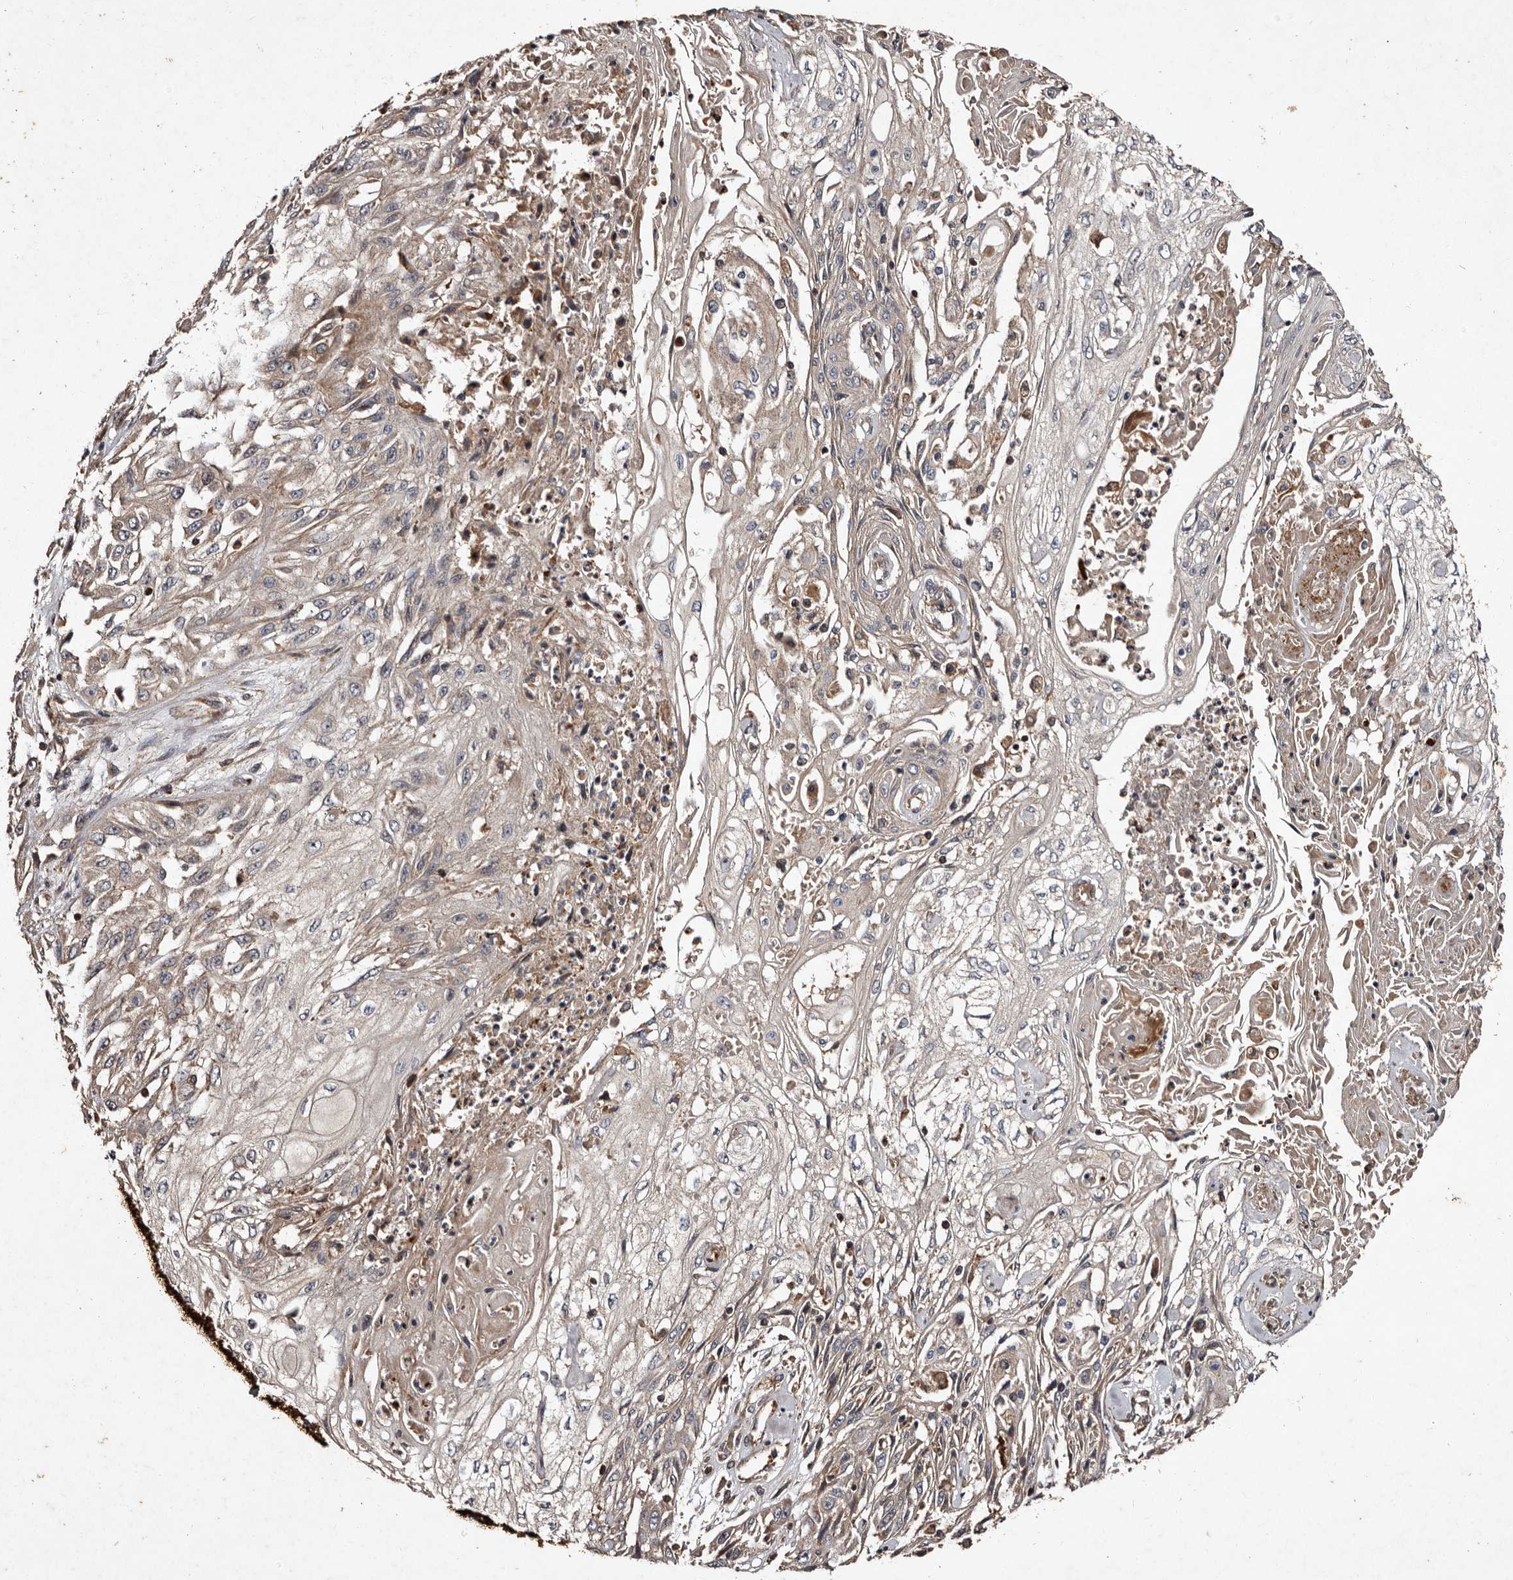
{"staining": {"intensity": "negative", "quantity": "none", "location": "none"}, "tissue": "skin cancer", "cell_type": "Tumor cells", "image_type": "cancer", "snomed": [{"axis": "morphology", "description": "Squamous cell carcinoma, NOS"}, {"axis": "morphology", "description": "Squamous cell carcinoma, metastatic, NOS"}, {"axis": "topography", "description": "Skin"}, {"axis": "topography", "description": "Lymph node"}], "caption": "Immunohistochemistry photomicrograph of neoplastic tissue: human metastatic squamous cell carcinoma (skin) stained with DAB demonstrates no significant protein staining in tumor cells.", "gene": "PRKD3", "patient": {"sex": "male", "age": 75}}